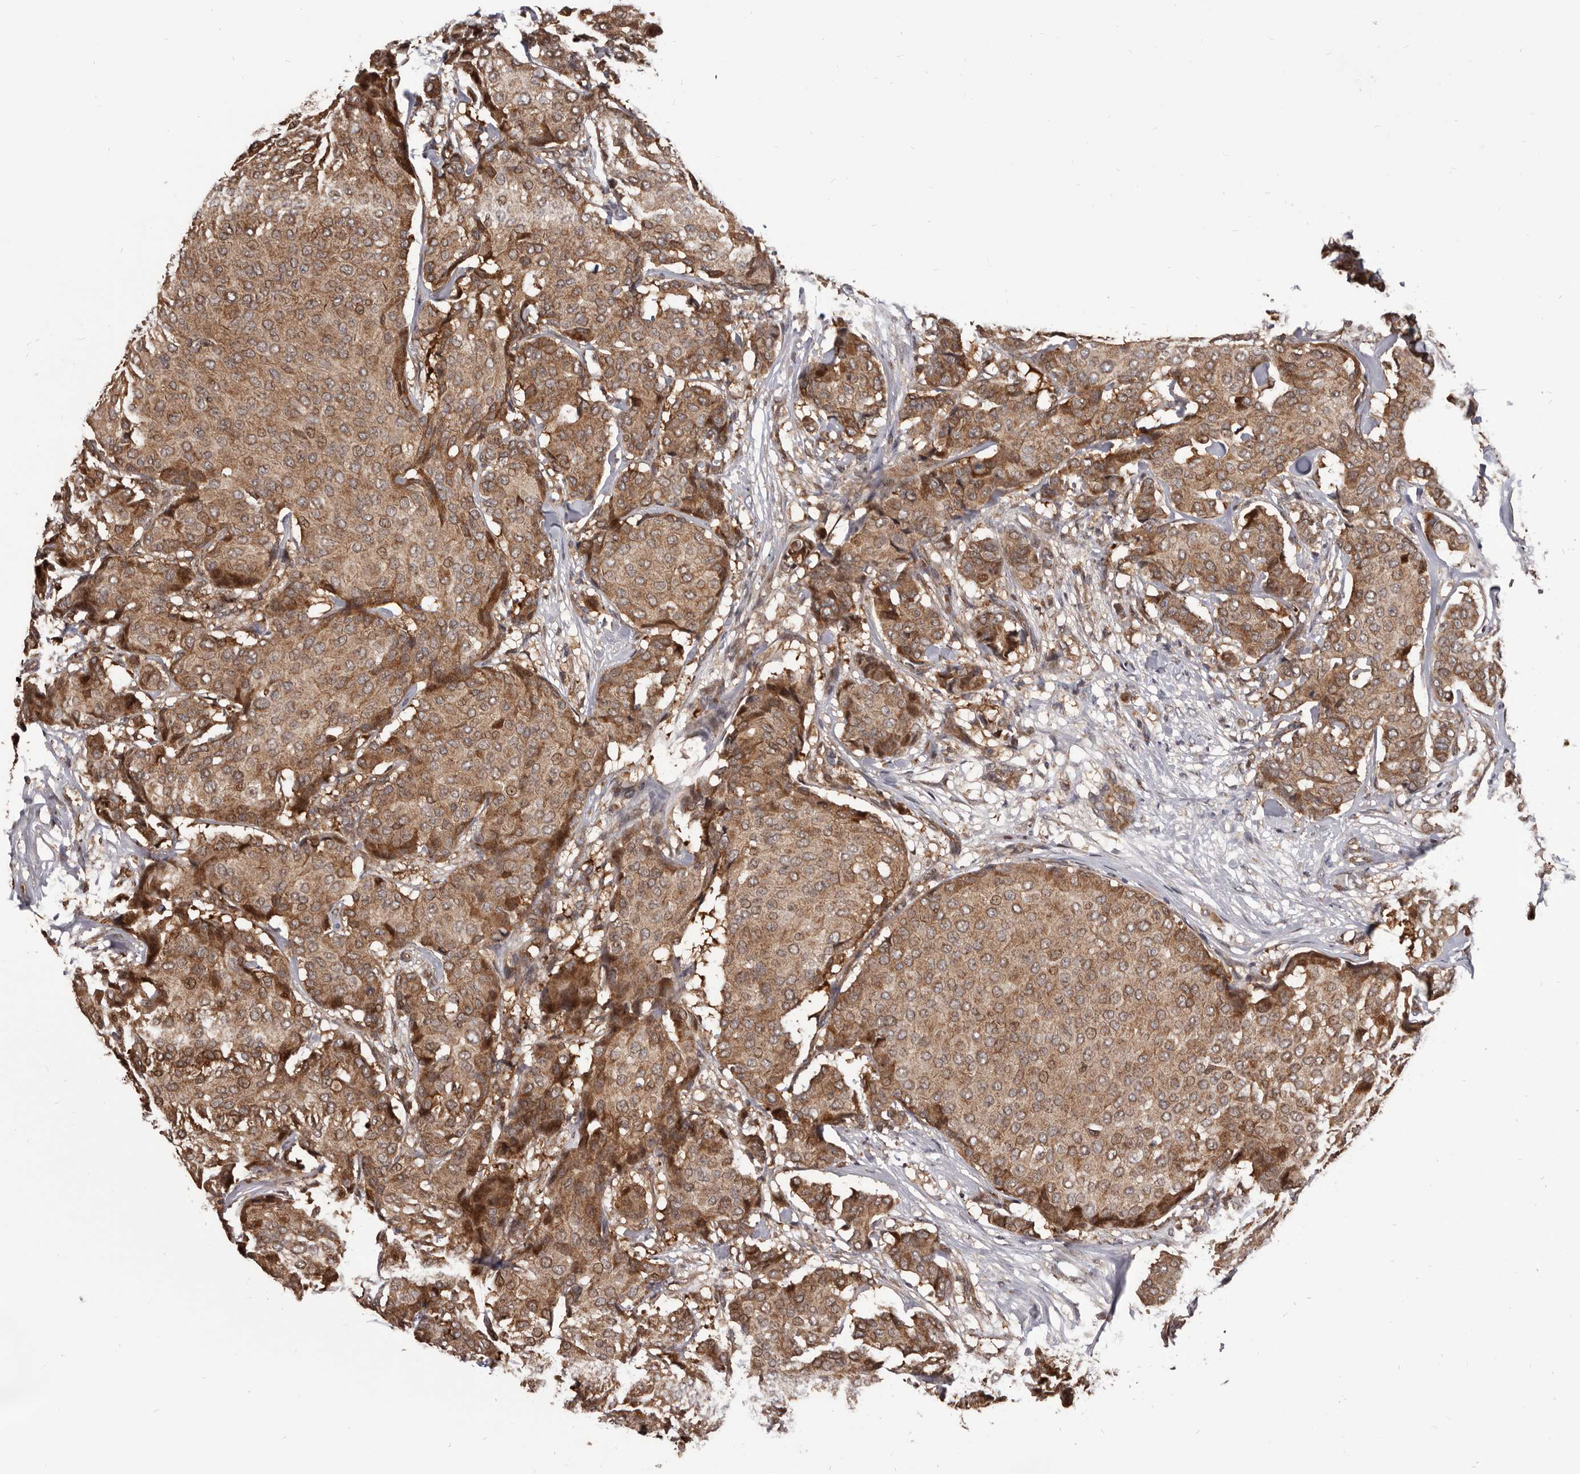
{"staining": {"intensity": "moderate", "quantity": ">75%", "location": "cytoplasmic/membranous"}, "tissue": "breast cancer", "cell_type": "Tumor cells", "image_type": "cancer", "snomed": [{"axis": "morphology", "description": "Duct carcinoma"}, {"axis": "topography", "description": "Breast"}], "caption": "Human breast cancer stained with a protein marker demonstrates moderate staining in tumor cells.", "gene": "MAP3K14", "patient": {"sex": "female", "age": 75}}